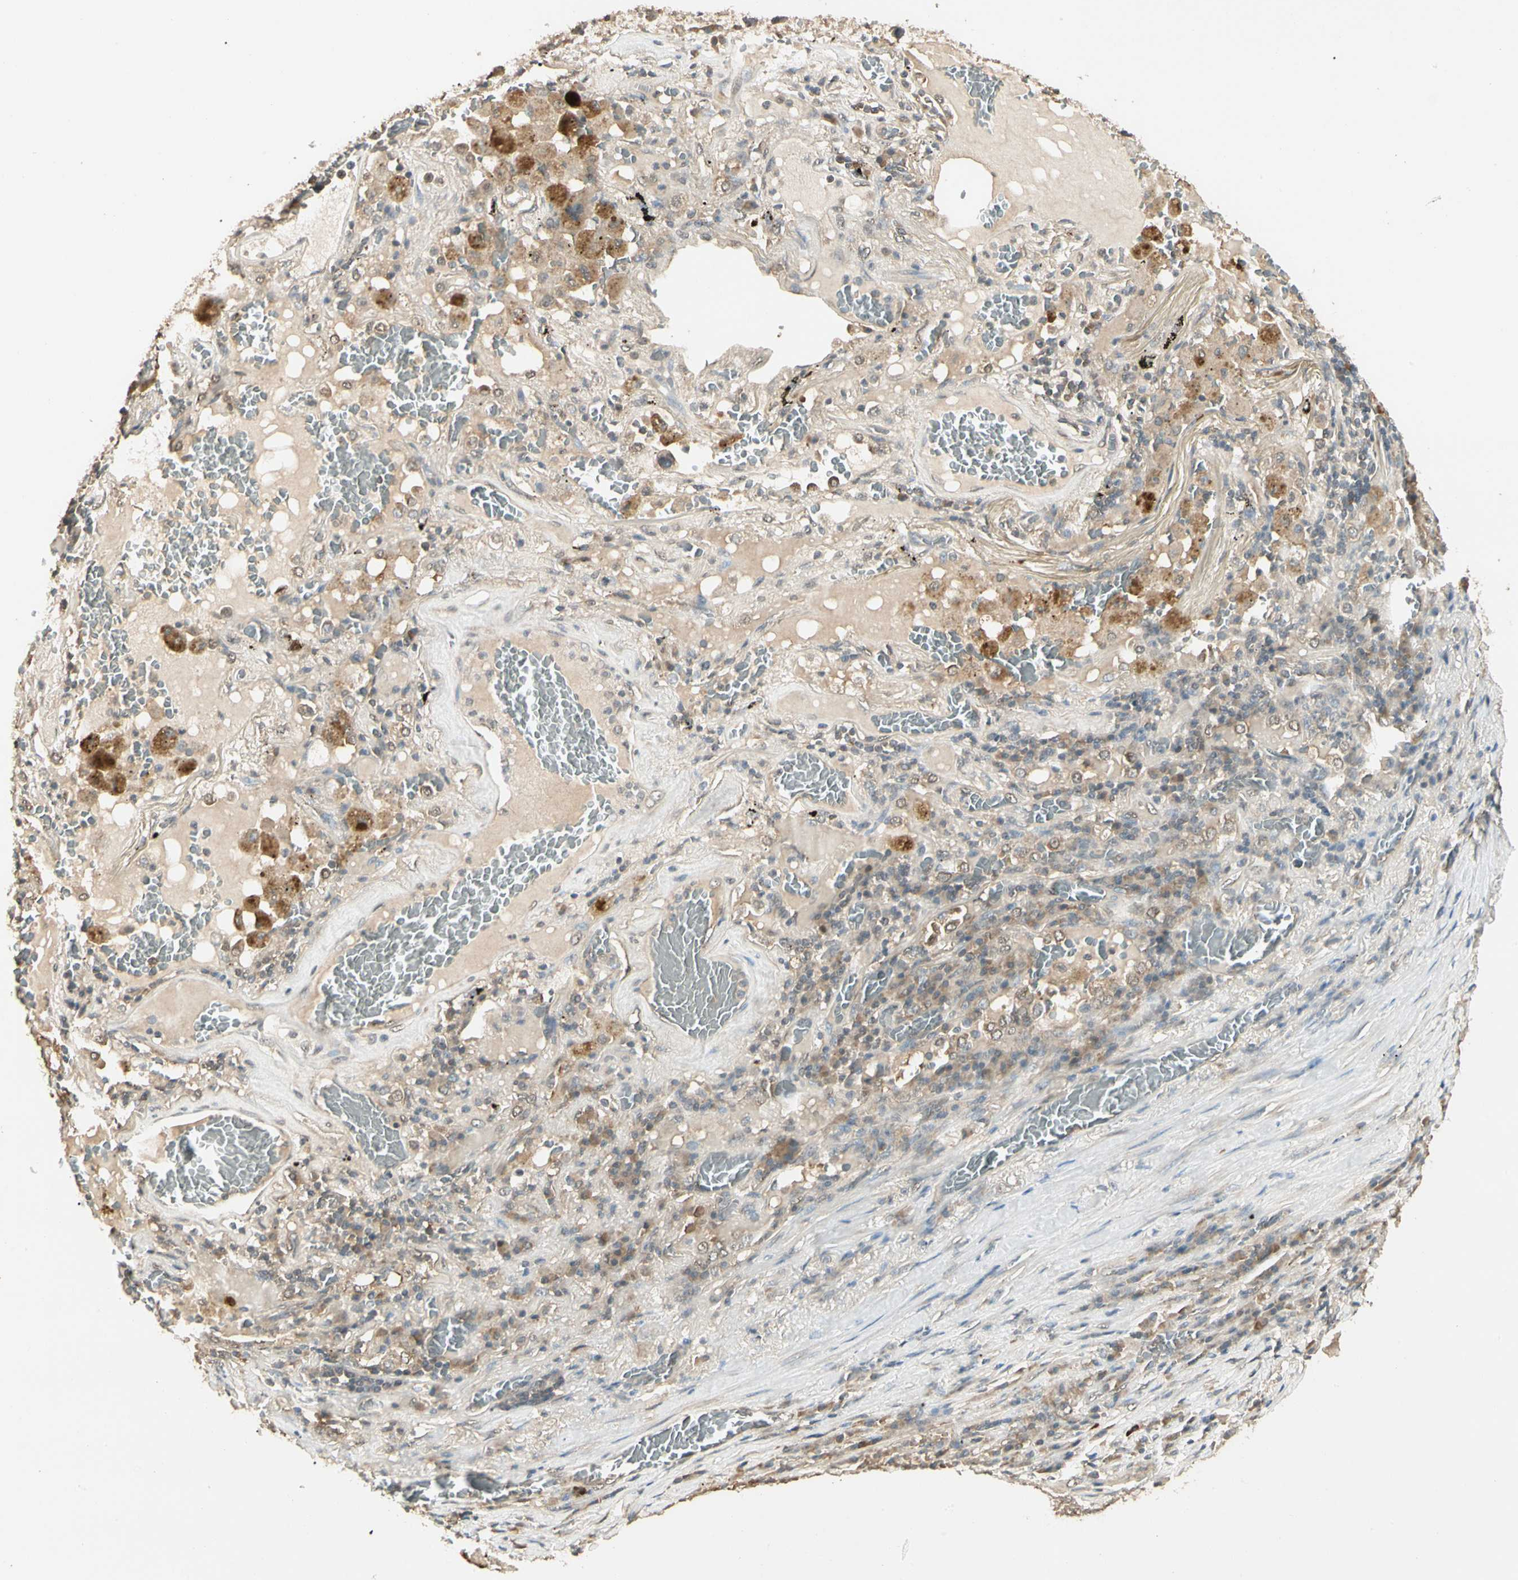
{"staining": {"intensity": "weak", "quantity": "25%-75%", "location": "cytoplasmic/membranous"}, "tissue": "lung cancer", "cell_type": "Tumor cells", "image_type": "cancer", "snomed": [{"axis": "morphology", "description": "Squamous cell carcinoma, NOS"}, {"axis": "topography", "description": "Lung"}], "caption": "A brown stain highlights weak cytoplasmic/membranous staining of a protein in human lung squamous cell carcinoma tumor cells. (Brightfield microscopy of DAB IHC at high magnification).", "gene": "SGCA", "patient": {"sex": "male", "age": 57}}